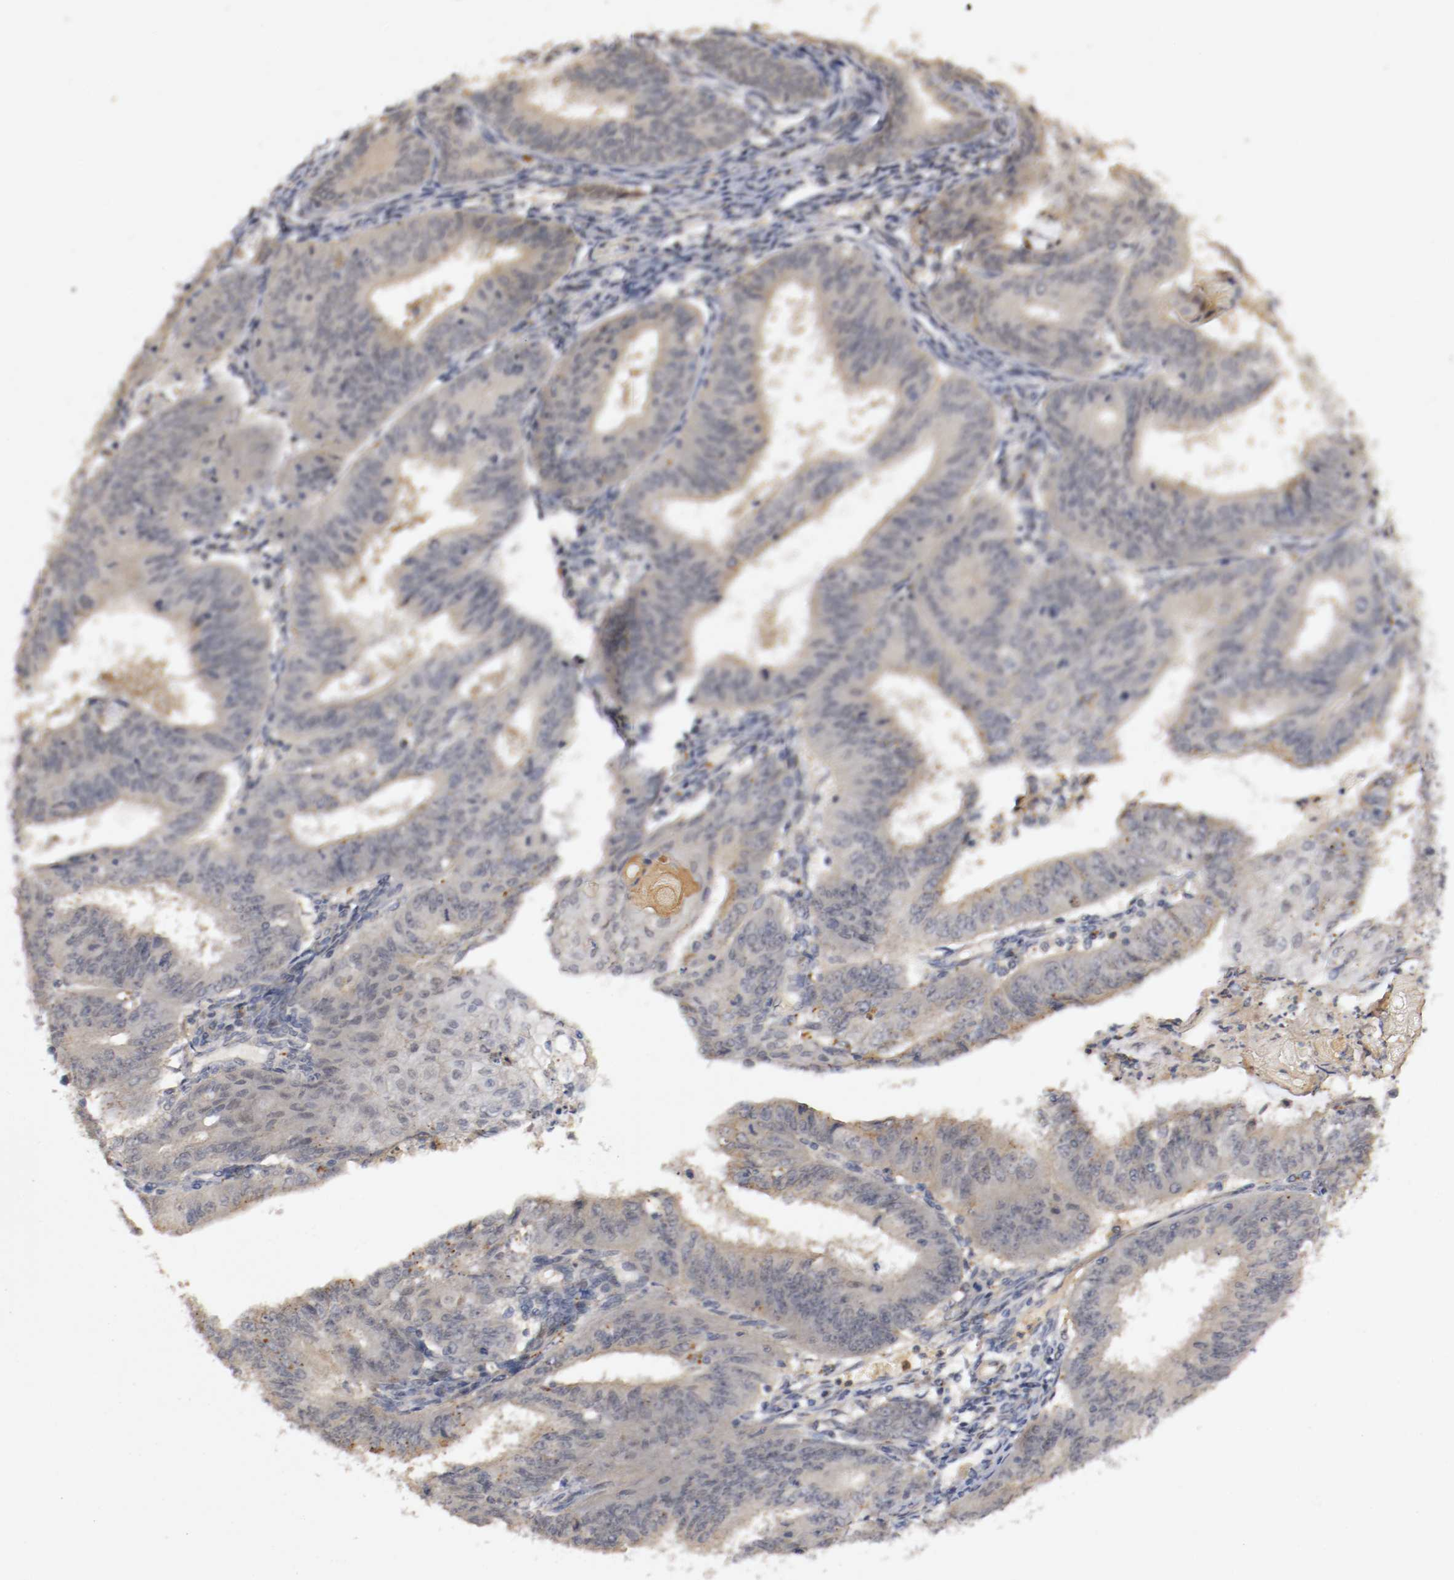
{"staining": {"intensity": "moderate", "quantity": "<25%", "location": "cytoplasmic/membranous"}, "tissue": "endometrial cancer", "cell_type": "Tumor cells", "image_type": "cancer", "snomed": [{"axis": "morphology", "description": "Adenocarcinoma, NOS"}, {"axis": "topography", "description": "Endometrium"}], "caption": "This photomicrograph shows immunohistochemistry staining of human adenocarcinoma (endometrial), with low moderate cytoplasmic/membranous staining in approximately <25% of tumor cells.", "gene": "TNFRSF1B", "patient": {"sex": "female", "age": 42}}